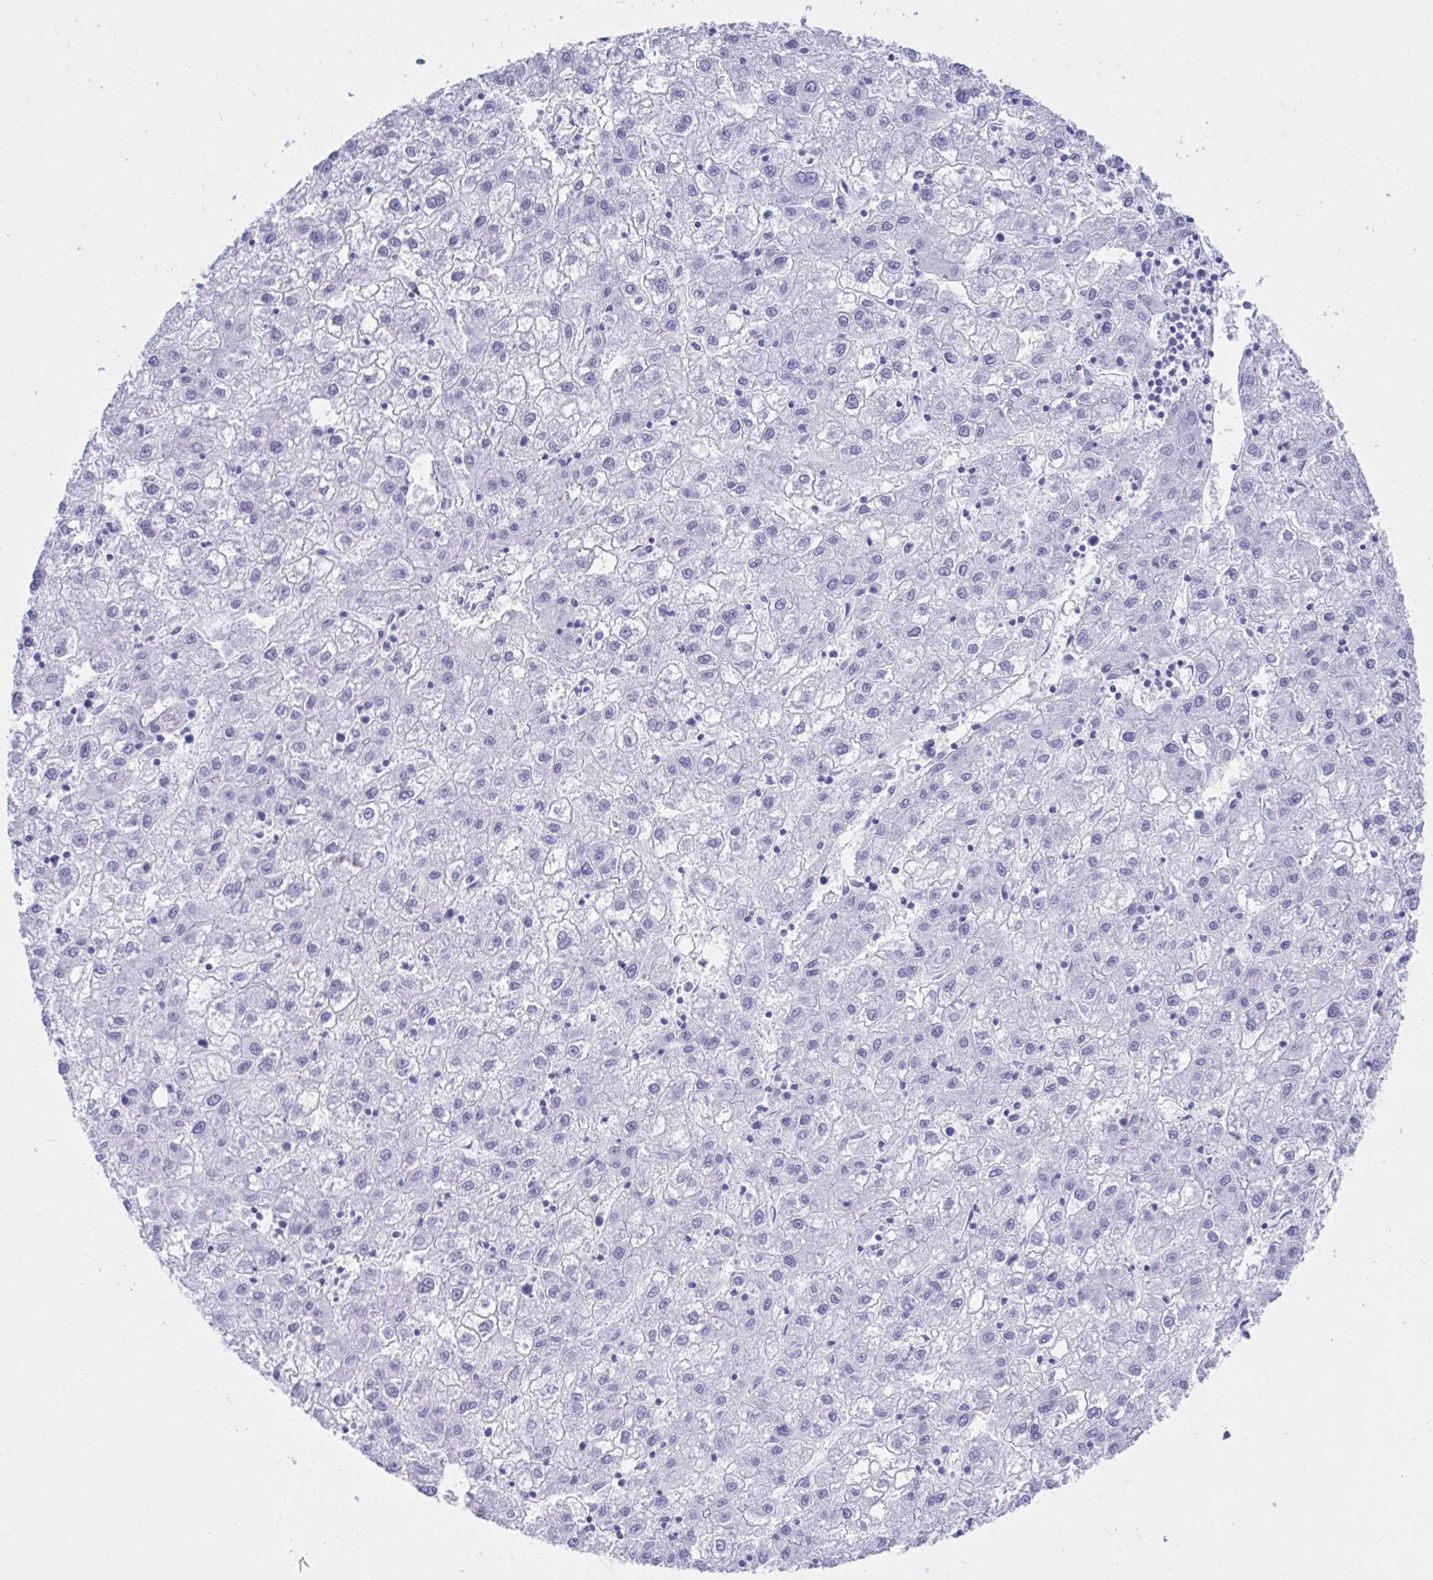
{"staining": {"intensity": "negative", "quantity": "none", "location": "none"}, "tissue": "liver cancer", "cell_type": "Tumor cells", "image_type": "cancer", "snomed": [{"axis": "morphology", "description": "Carcinoma, Hepatocellular, NOS"}, {"axis": "topography", "description": "Liver"}], "caption": "This is an immunohistochemistry (IHC) image of human liver cancer. There is no staining in tumor cells.", "gene": "SHISA8", "patient": {"sex": "male", "age": 72}}